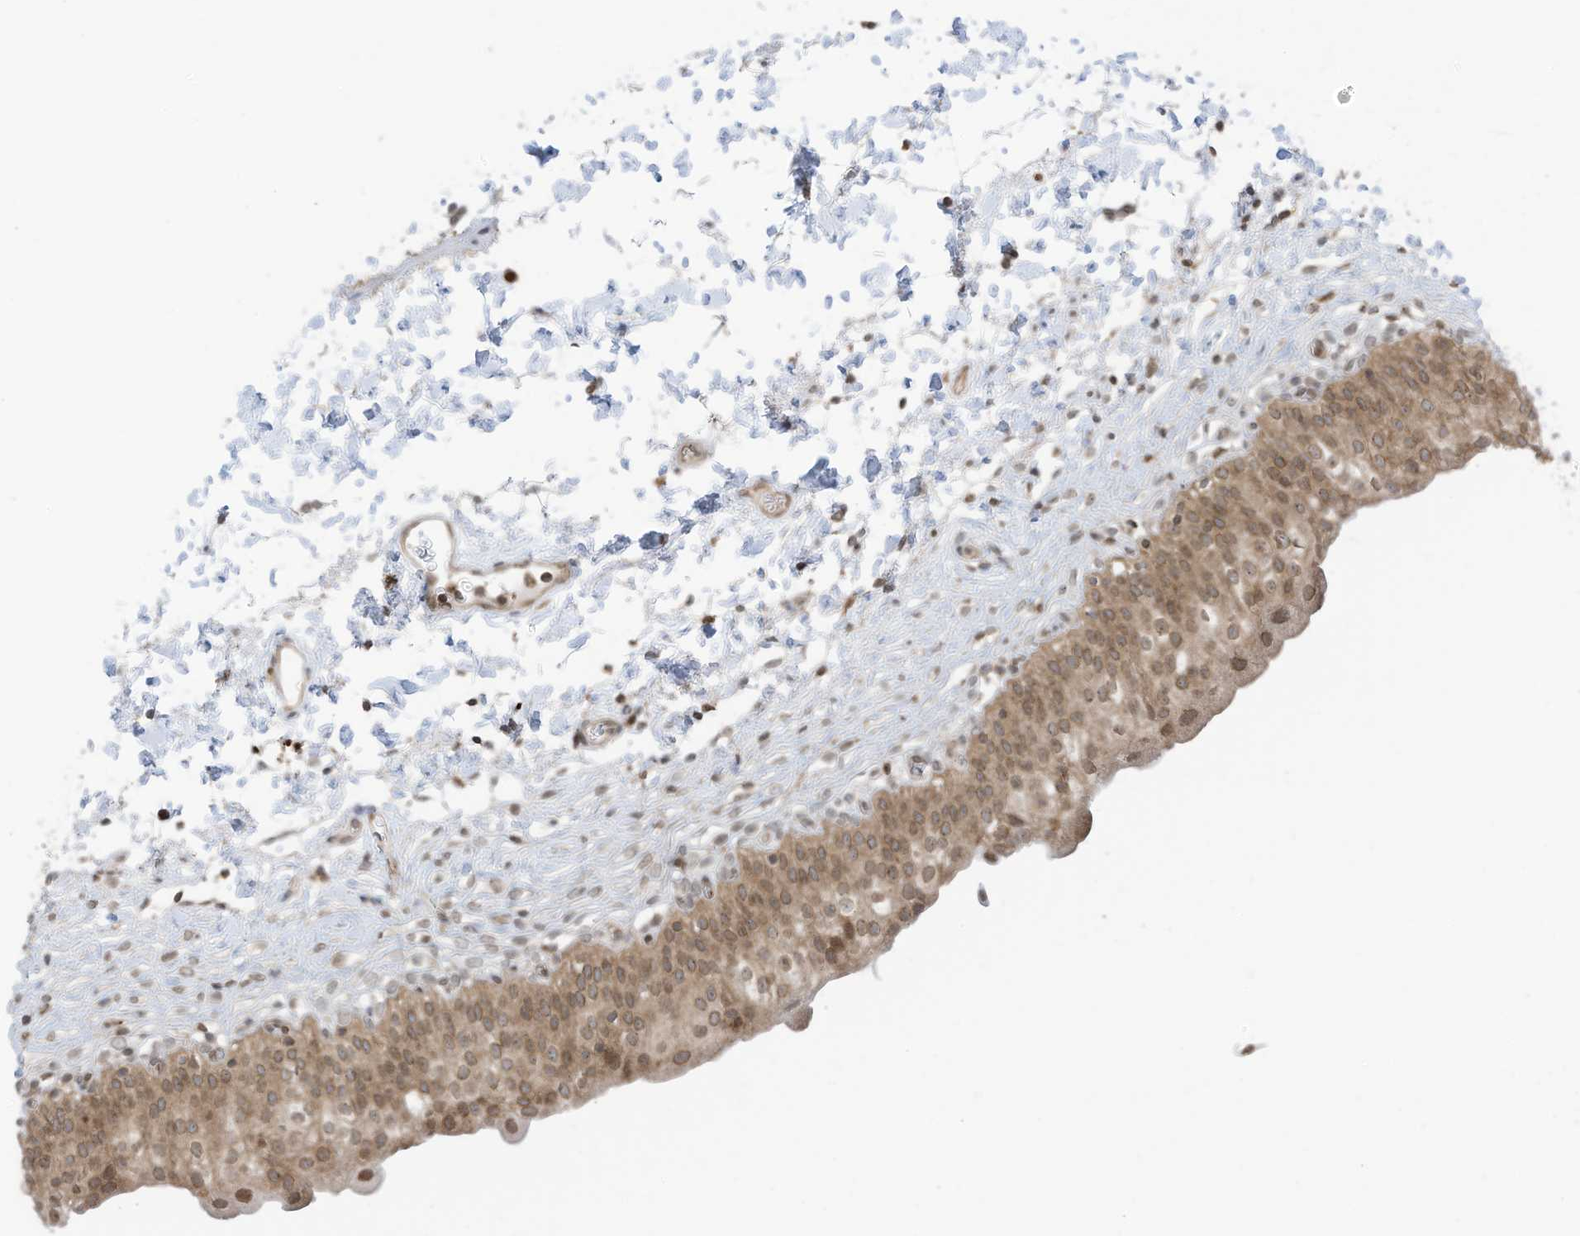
{"staining": {"intensity": "moderate", "quantity": "25%-75%", "location": "cytoplasmic/membranous,nuclear"}, "tissue": "urinary bladder", "cell_type": "Urothelial cells", "image_type": "normal", "snomed": [{"axis": "morphology", "description": "Normal tissue, NOS"}, {"axis": "topography", "description": "Urinary bladder"}], "caption": "A high-resolution micrograph shows IHC staining of normal urinary bladder, which exhibits moderate cytoplasmic/membranous,nuclear staining in about 25%-75% of urothelial cells.", "gene": "KPNB1", "patient": {"sex": "male", "age": 55}}